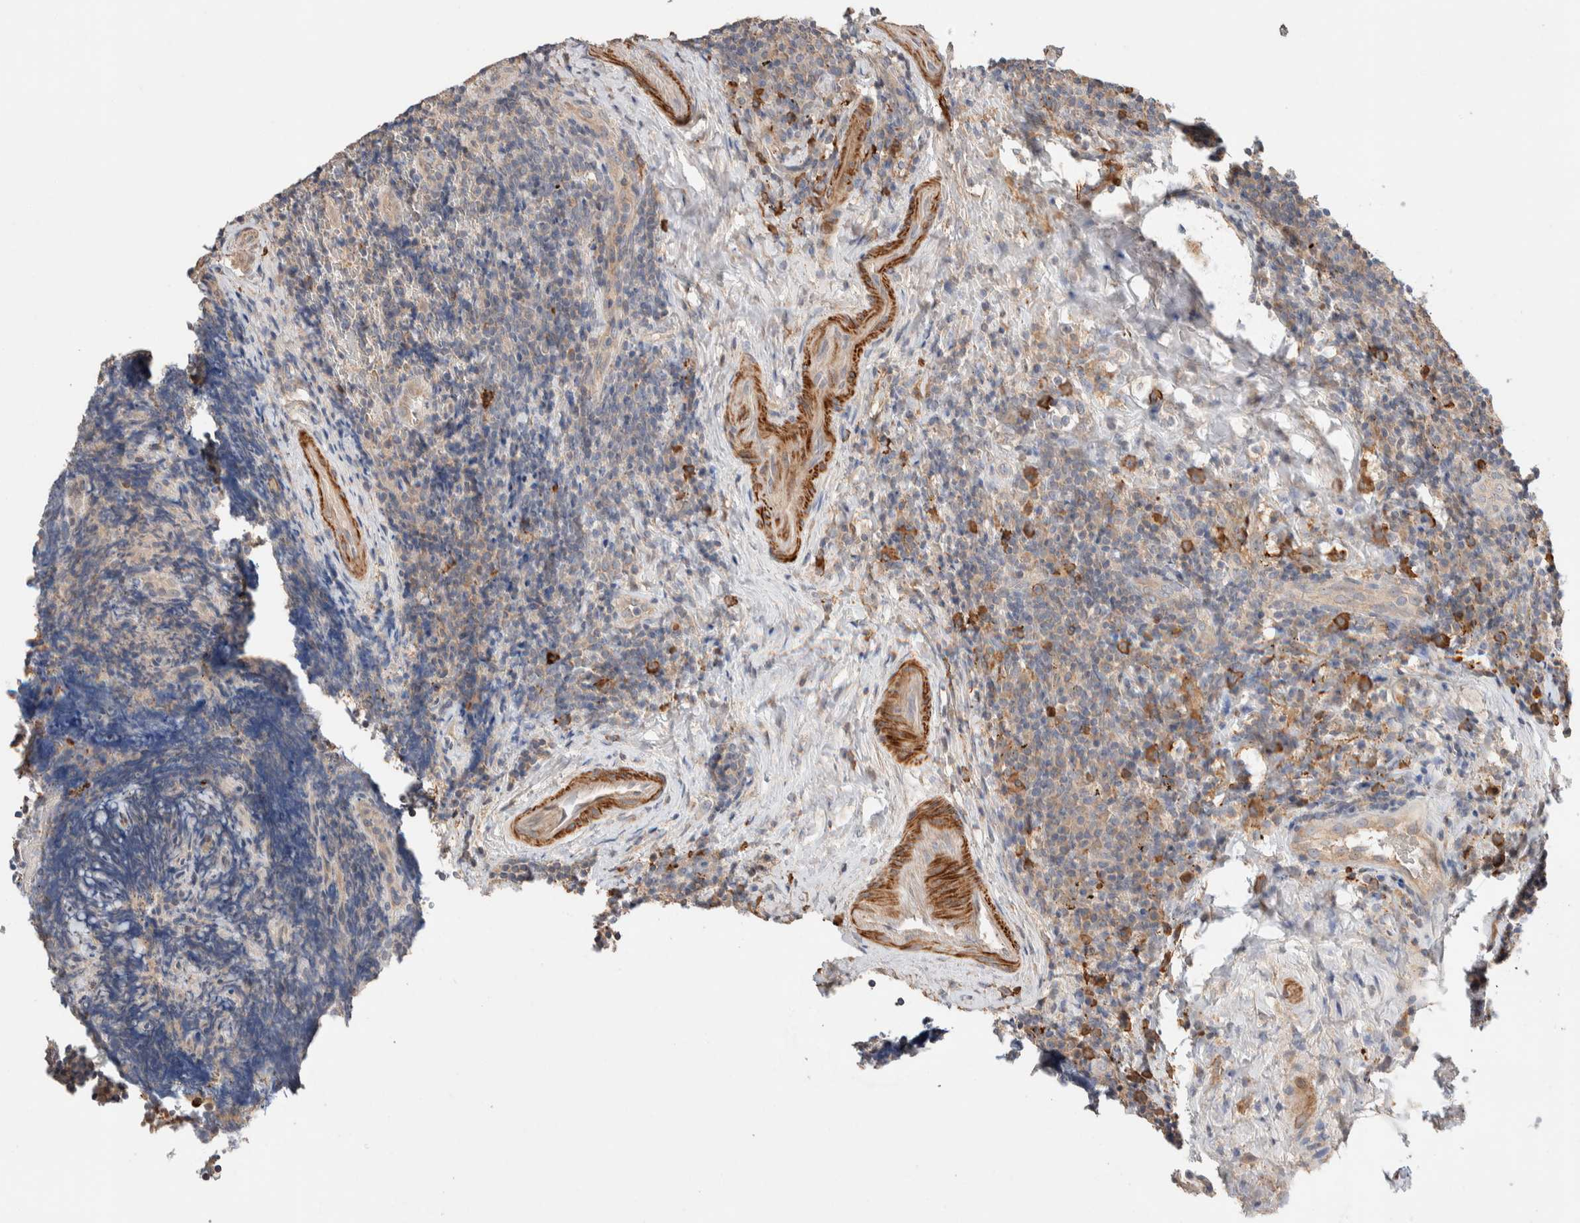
{"staining": {"intensity": "moderate", "quantity": "<25%", "location": "cytoplasmic/membranous"}, "tissue": "lymphoma", "cell_type": "Tumor cells", "image_type": "cancer", "snomed": [{"axis": "morphology", "description": "Malignant lymphoma, non-Hodgkin's type, High grade"}, {"axis": "topography", "description": "Tonsil"}], "caption": "There is low levels of moderate cytoplasmic/membranous staining in tumor cells of lymphoma, as demonstrated by immunohistochemical staining (brown color).", "gene": "WDR91", "patient": {"sex": "female", "age": 36}}